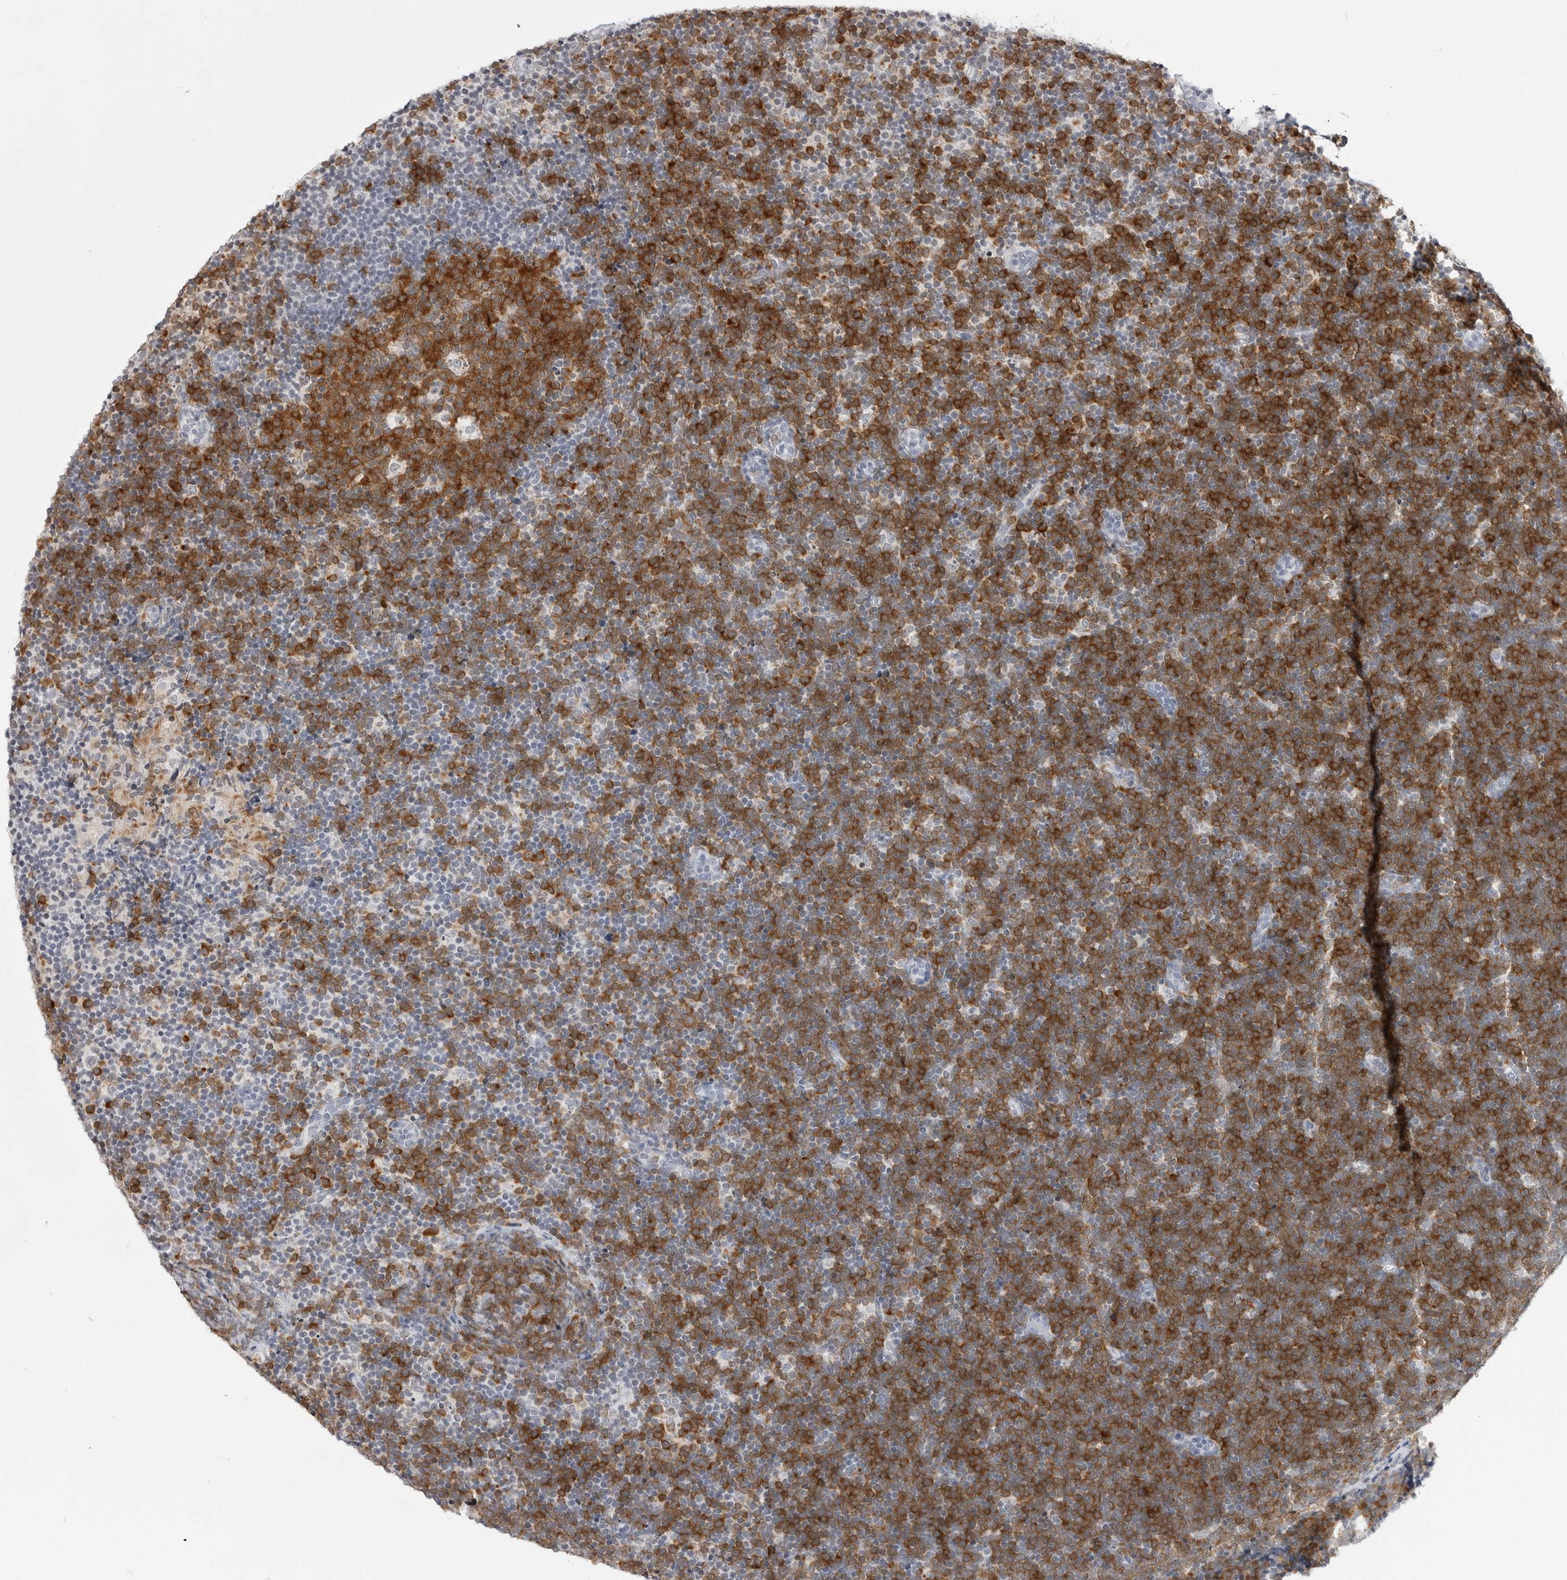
{"staining": {"intensity": "strong", "quantity": "25%-75%", "location": "cytoplasmic/membranous"}, "tissue": "lymphoma", "cell_type": "Tumor cells", "image_type": "cancer", "snomed": [{"axis": "morphology", "description": "Malignant lymphoma, non-Hodgkin's type, High grade"}, {"axis": "topography", "description": "Lymph node"}], "caption": "Protein expression by immunohistochemistry (IHC) demonstrates strong cytoplasmic/membranous positivity in approximately 25%-75% of tumor cells in lymphoma.", "gene": "RRM1", "patient": {"sex": "male", "age": 13}}